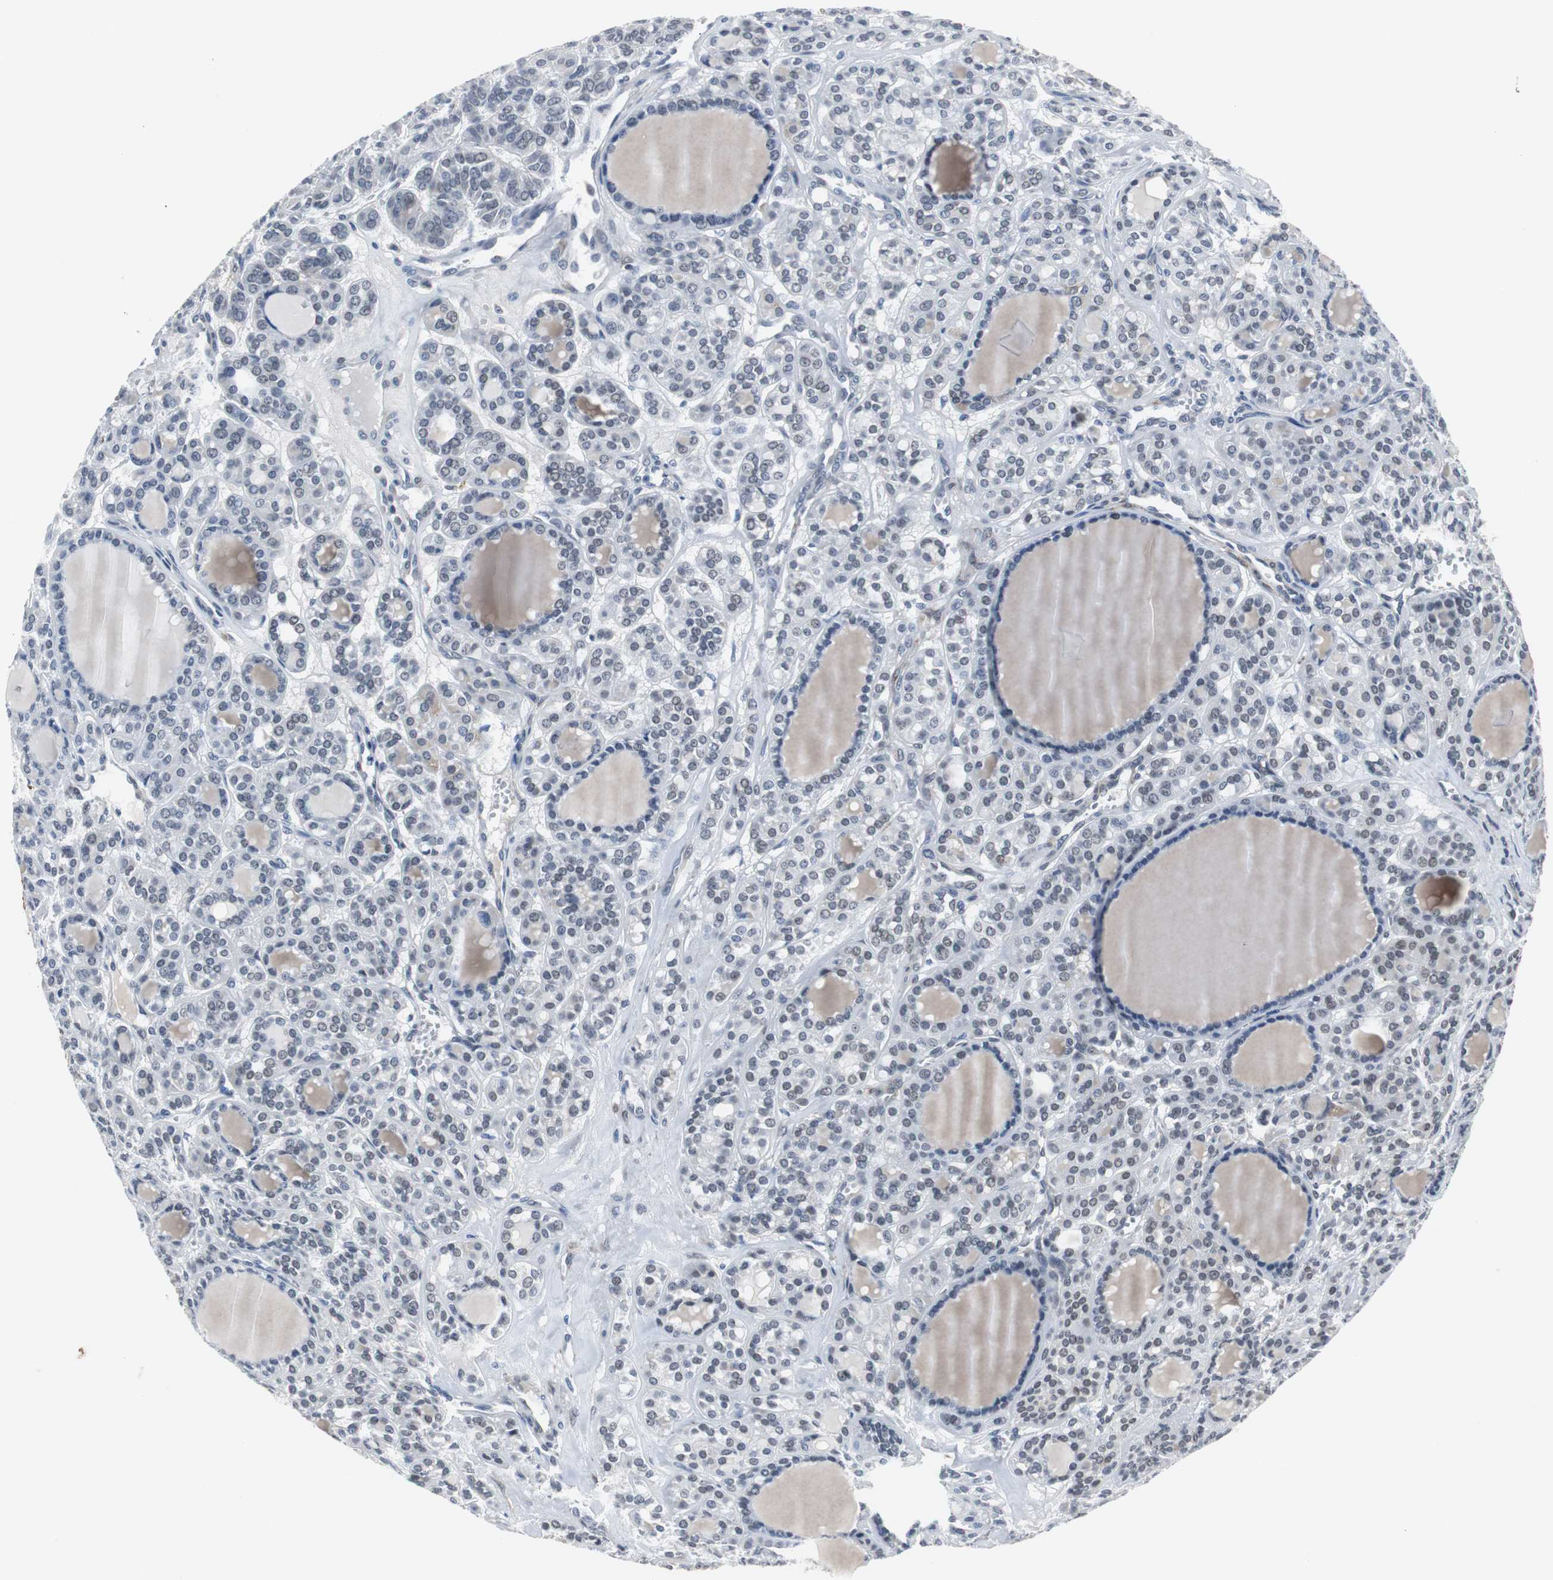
{"staining": {"intensity": "negative", "quantity": "none", "location": "none"}, "tissue": "thyroid cancer", "cell_type": "Tumor cells", "image_type": "cancer", "snomed": [{"axis": "morphology", "description": "Follicular adenoma carcinoma, NOS"}, {"axis": "topography", "description": "Thyroid gland"}], "caption": "An IHC histopathology image of thyroid cancer is shown. There is no staining in tumor cells of thyroid cancer. (DAB immunohistochemistry (IHC) visualized using brightfield microscopy, high magnification).", "gene": "ZHX2", "patient": {"sex": "female", "age": 71}}